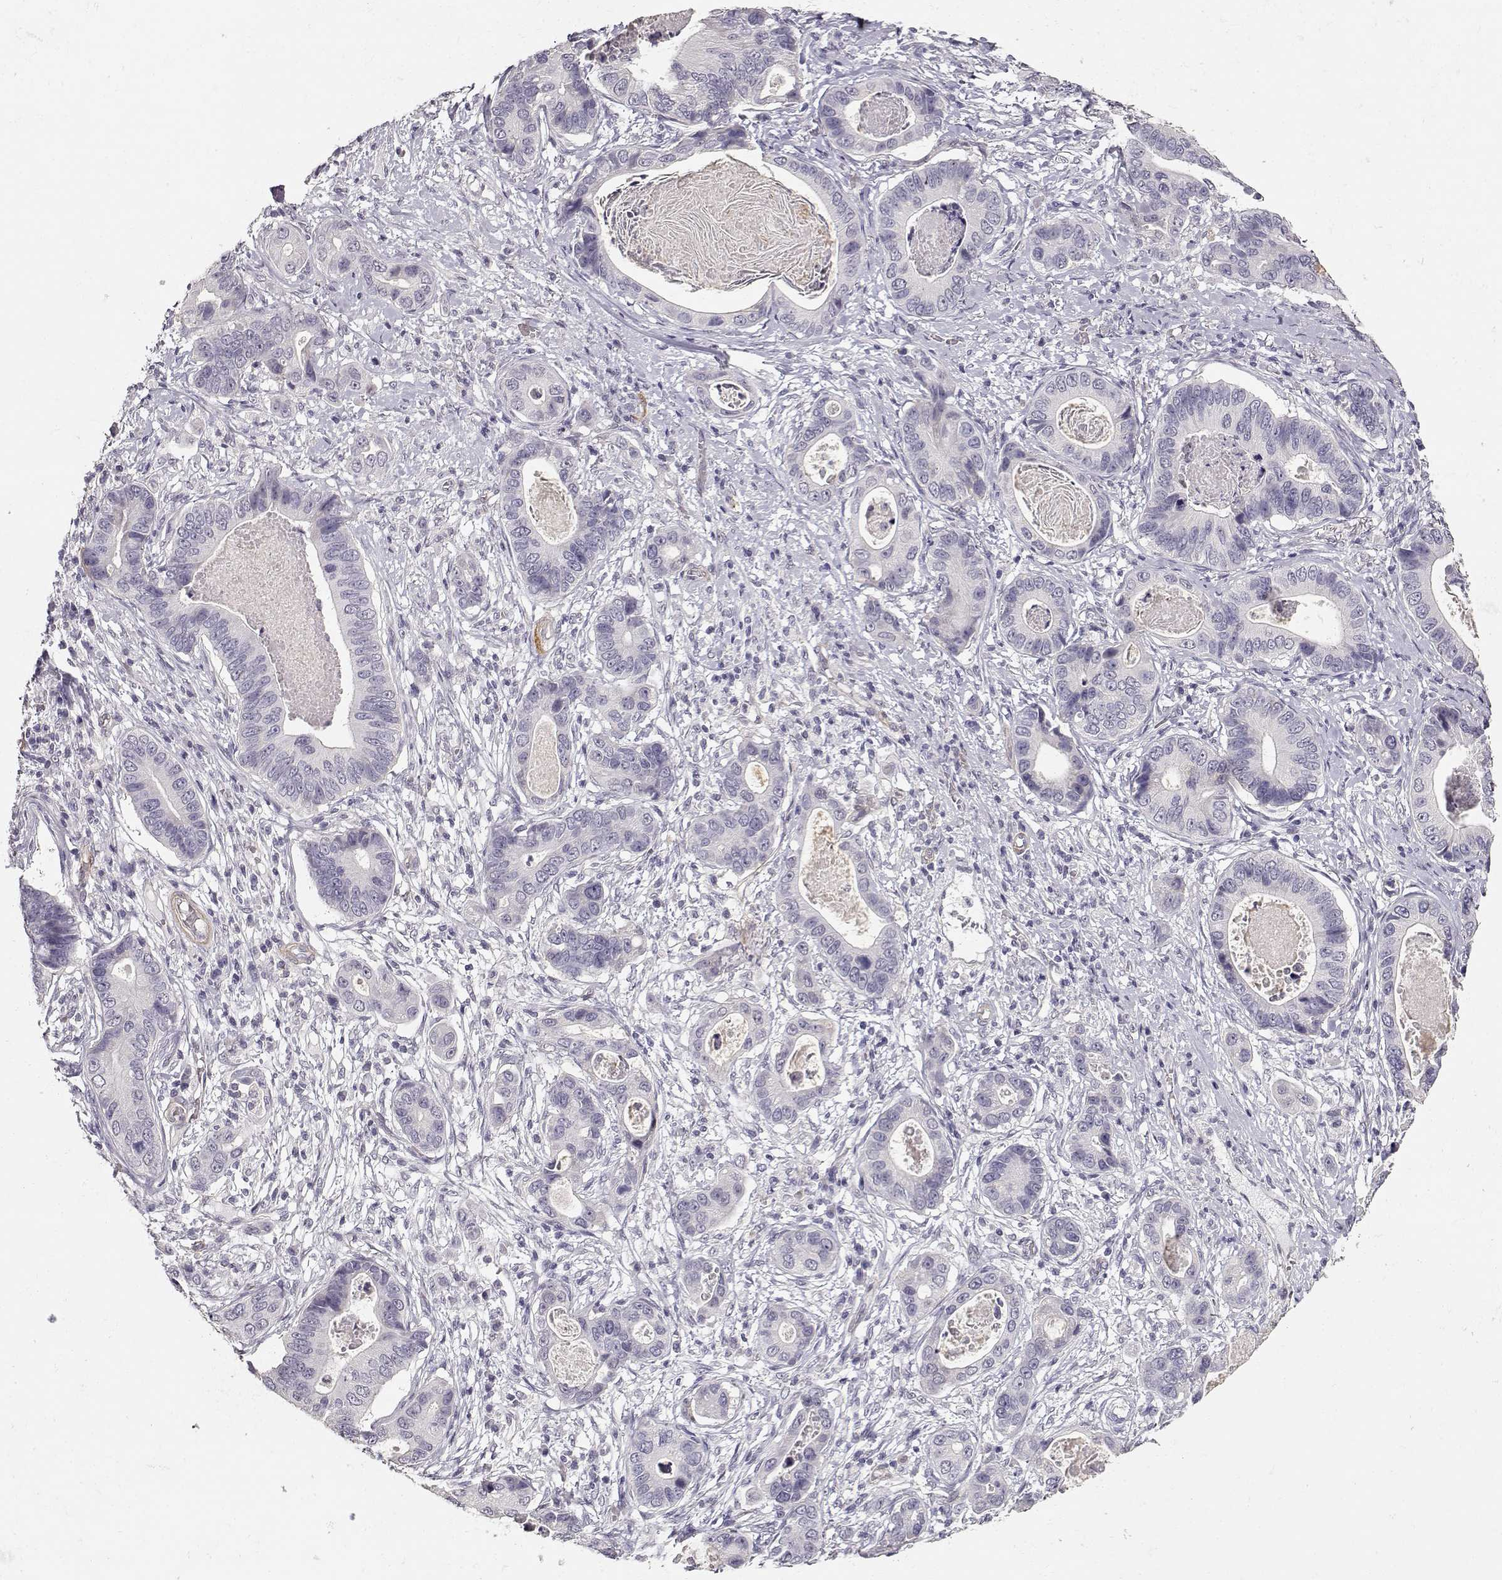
{"staining": {"intensity": "negative", "quantity": "none", "location": "none"}, "tissue": "stomach cancer", "cell_type": "Tumor cells", "image_type": "cancer", "snomed": [{"axis": "morphology", "description": "Adenocarcinoma, NOS"}, {"axis": "topography", "description": "Stomach"}], "caption": "An immunohistochemistry histopathology image of stomach adenocarcinoma is shown. There is no staining in tumor cells of stomach adenocarcinoma.", "gene": "LAMA5", "patient": {"sex": "male", "age": 84}}